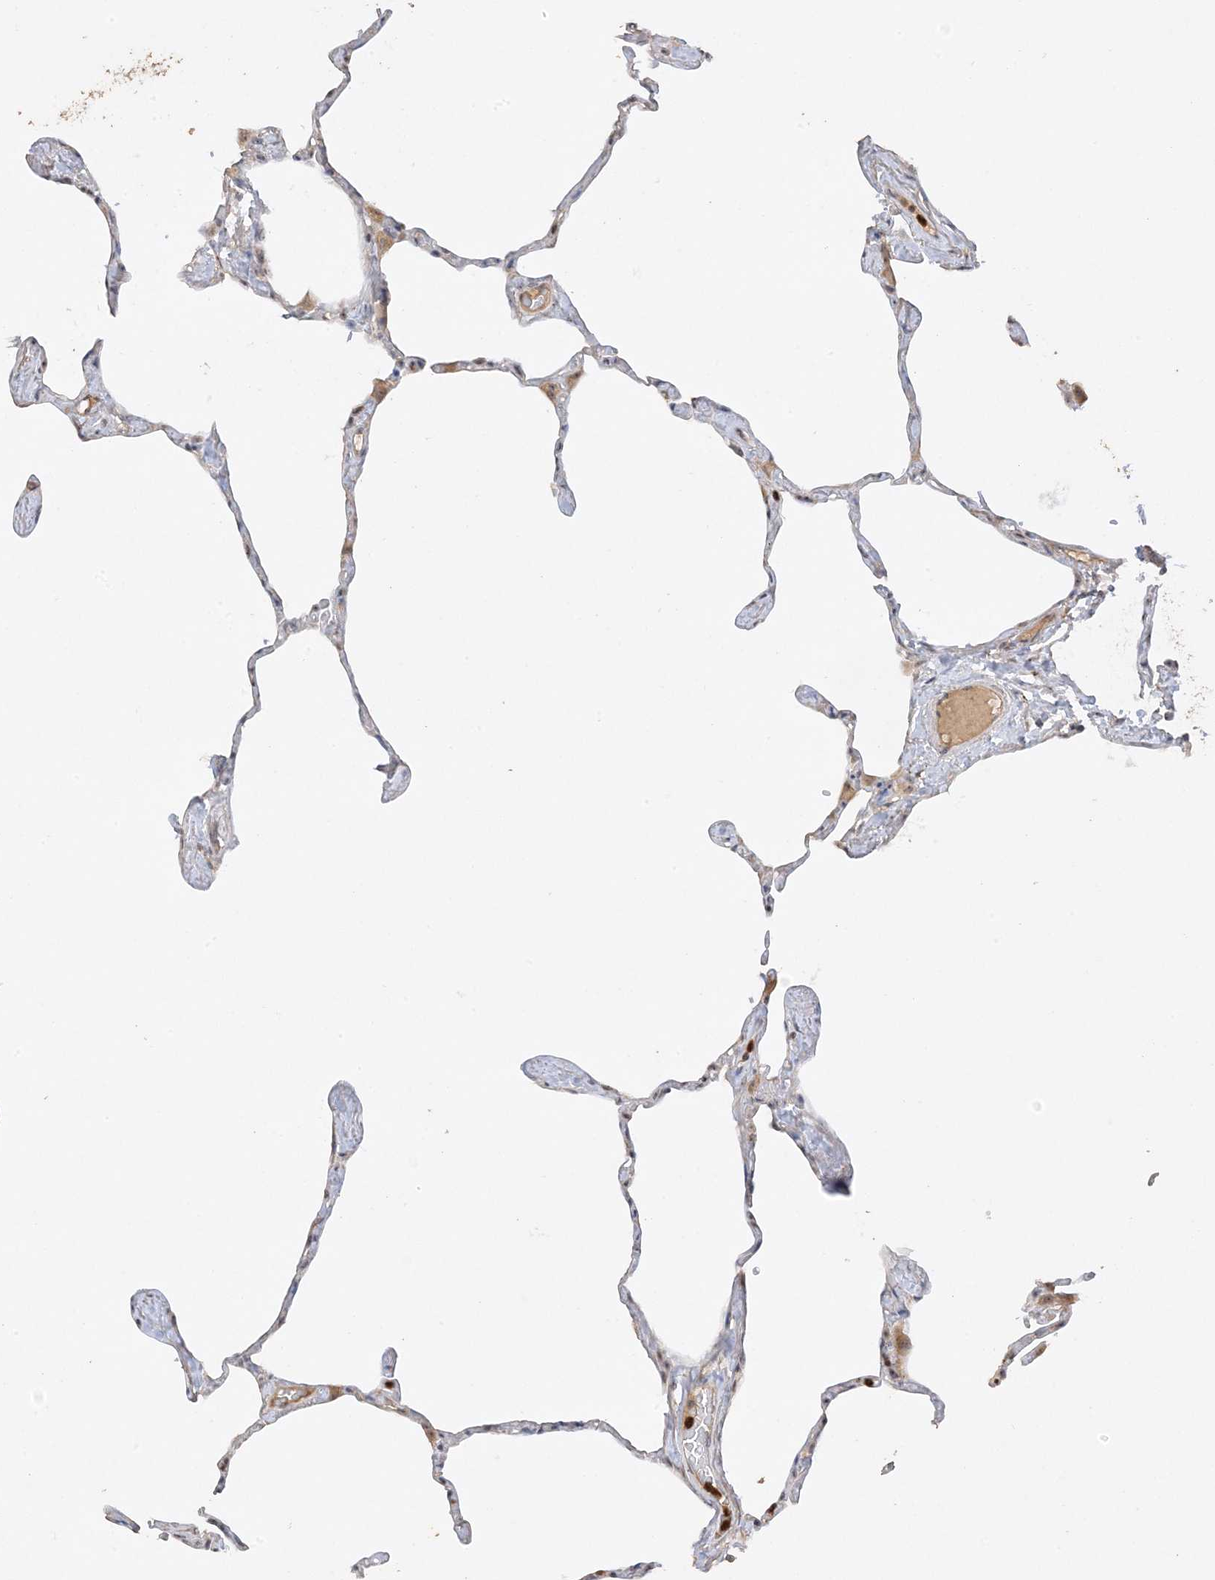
{"staining": {"intensity": "moderate", "quantity": "<25%", "location": "cytoplasmic/membranous,nuclear"}, "tissue": "lung", "cell_type": "Alveolar cells", "image_type": "normal", "snomed": [{"axis": "morphology", "description": "Normal tissue, NOS"}, {"axis": "topography", "description": "Lung"}], "caption": "A photomicrograph of human lung stained for a protein displays moderate cytoplasmic/membranous,nuclear brown staining in alveolar cells. The staining was performed using DAB (3,3'-diaminobenzidine) to visualize the protein expression in brown, while the nuclei were stained in blue with hematoxylin (Magnification: 20x).", "gene": "DDX18", "patient": {"sex": "male", "age": 65}}